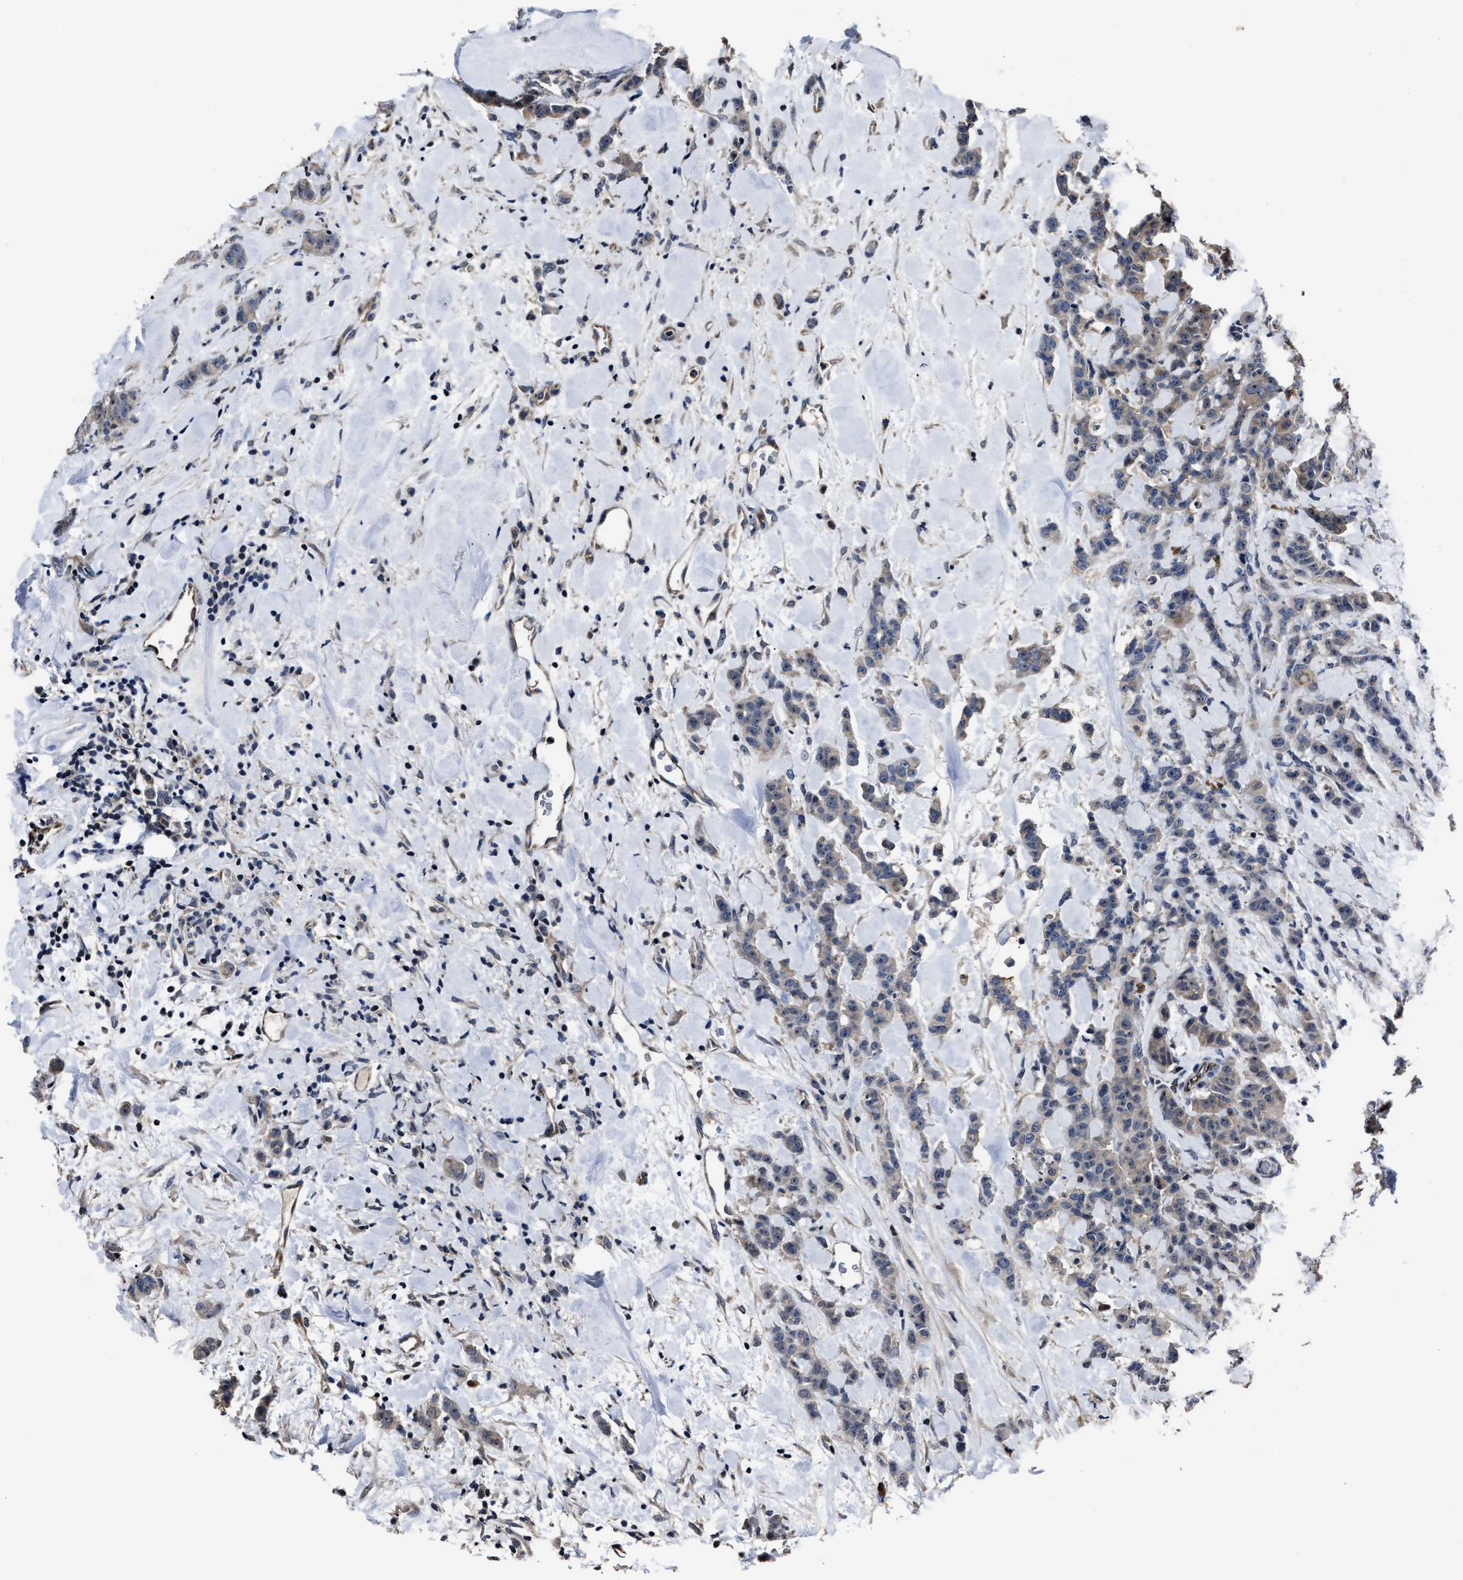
{"staining": {"intensity": "weak", "quantity": "25%-75%", "location": "cytoplasmic/membranous"}, "tissue": "breast cancer", "cell_type": "Tumor cells", "image_type": "cancer", "snomed": [{"axis": "morphology", "description": "Normal tissue, NOS"}, {"axis": "morphology", "description": "Duct carcinoma"}, {"axis": "topography", "description": "Breast"}], "caption": "Human breast cancer (infiltrating ductal carcinoma) stained with a protein marker displays weak staining in tumor cells.", "gene": "RSBN1L", "patient": {"sex": "female", "age": 40}}